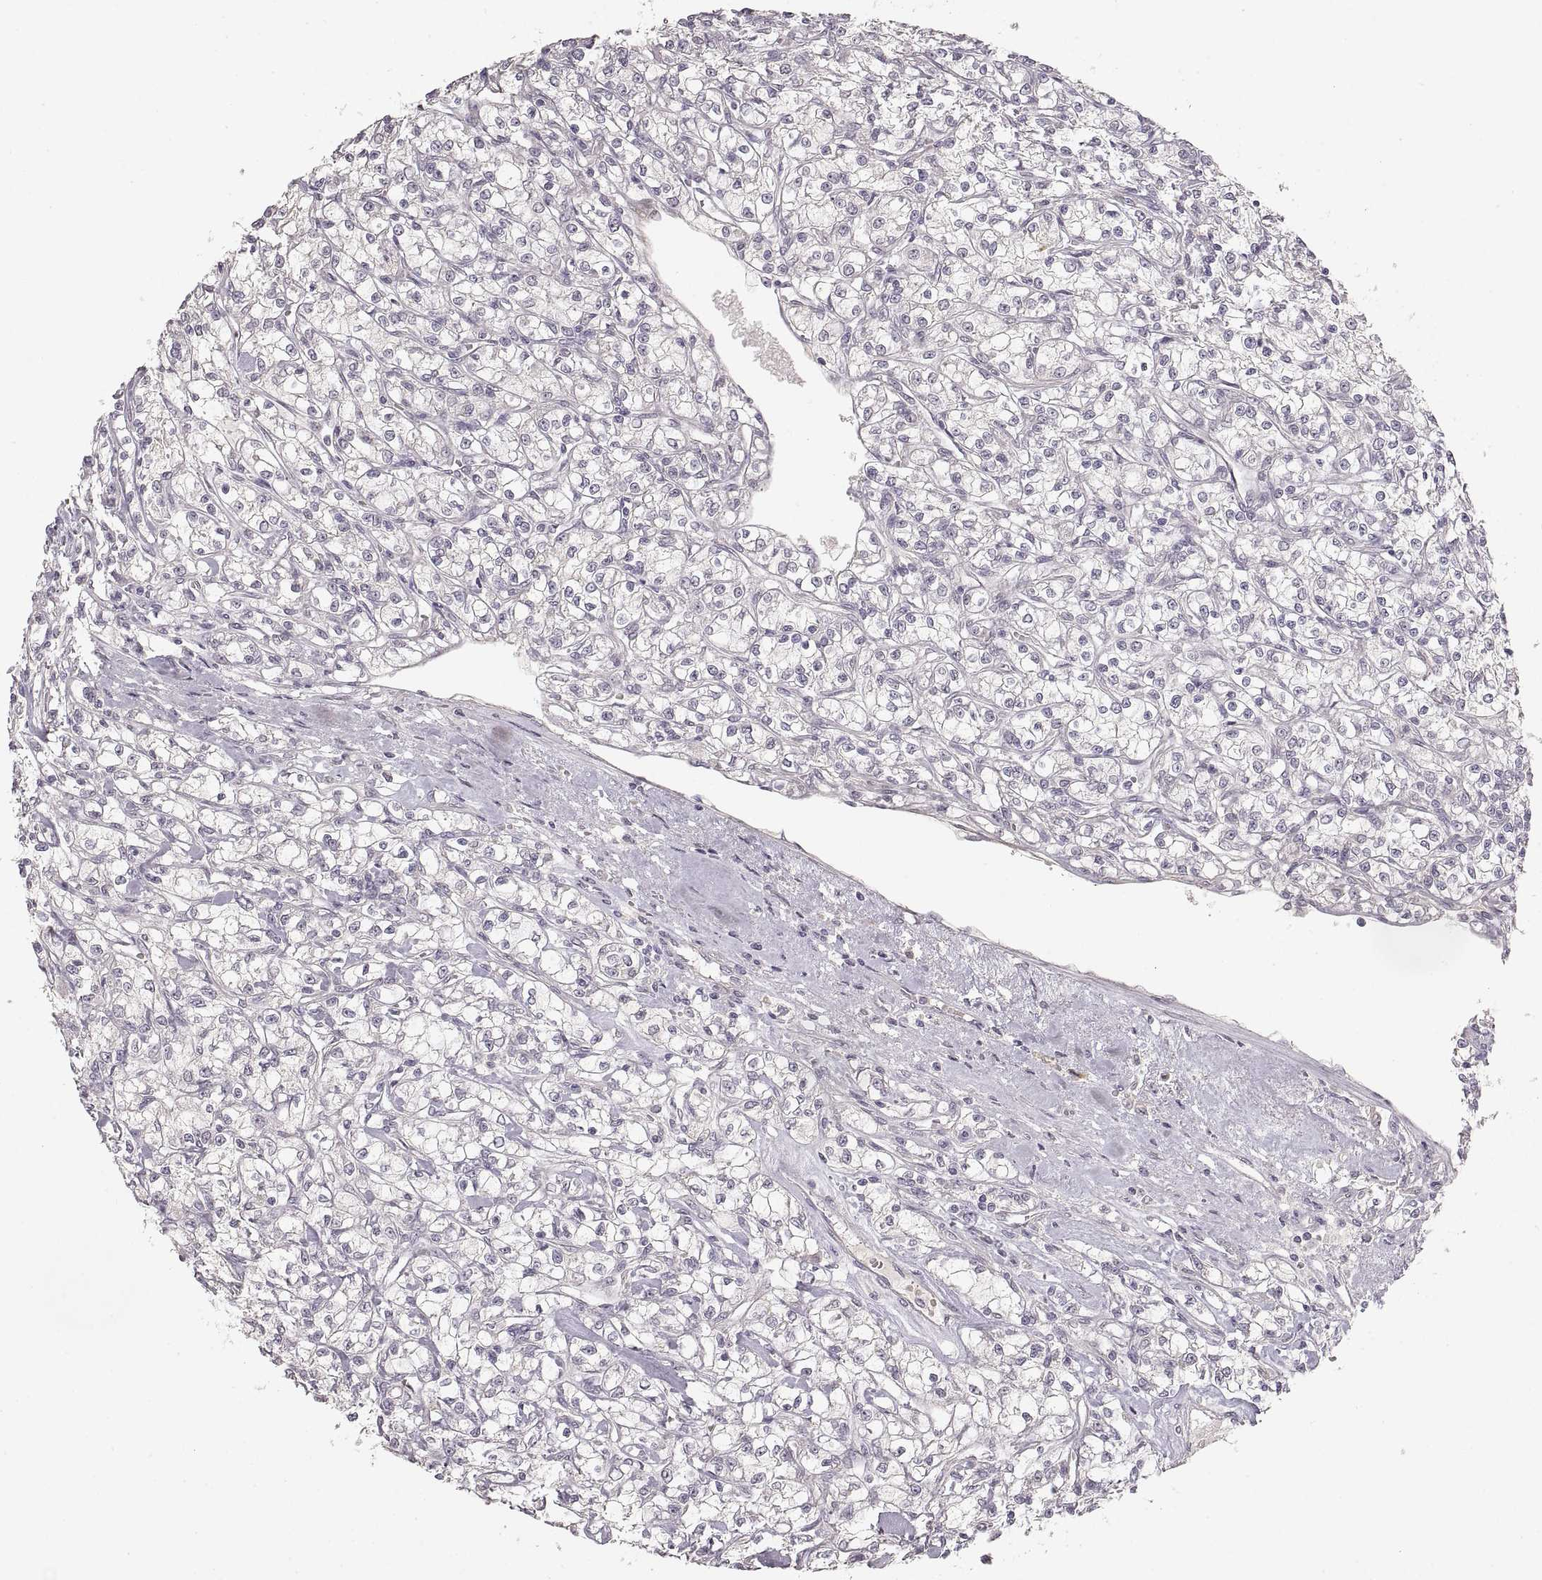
{"staining": {"intensity": "negative", "quantity": "none", "location": "none"}, "tissue": "renal cancer", "cell_type": "Tumor cells", "image_type": "cancer", "snomed": [{"axis": "morphology", "description": "Adenocarcinoma, NOS"}, {"axis": "topography", "description": "Kidney"}], "caption": "There is no significant expression in tumor cells of renal cancer.", "gene": "LAMC2", "patient": {"sex": "female", "age": 59}}